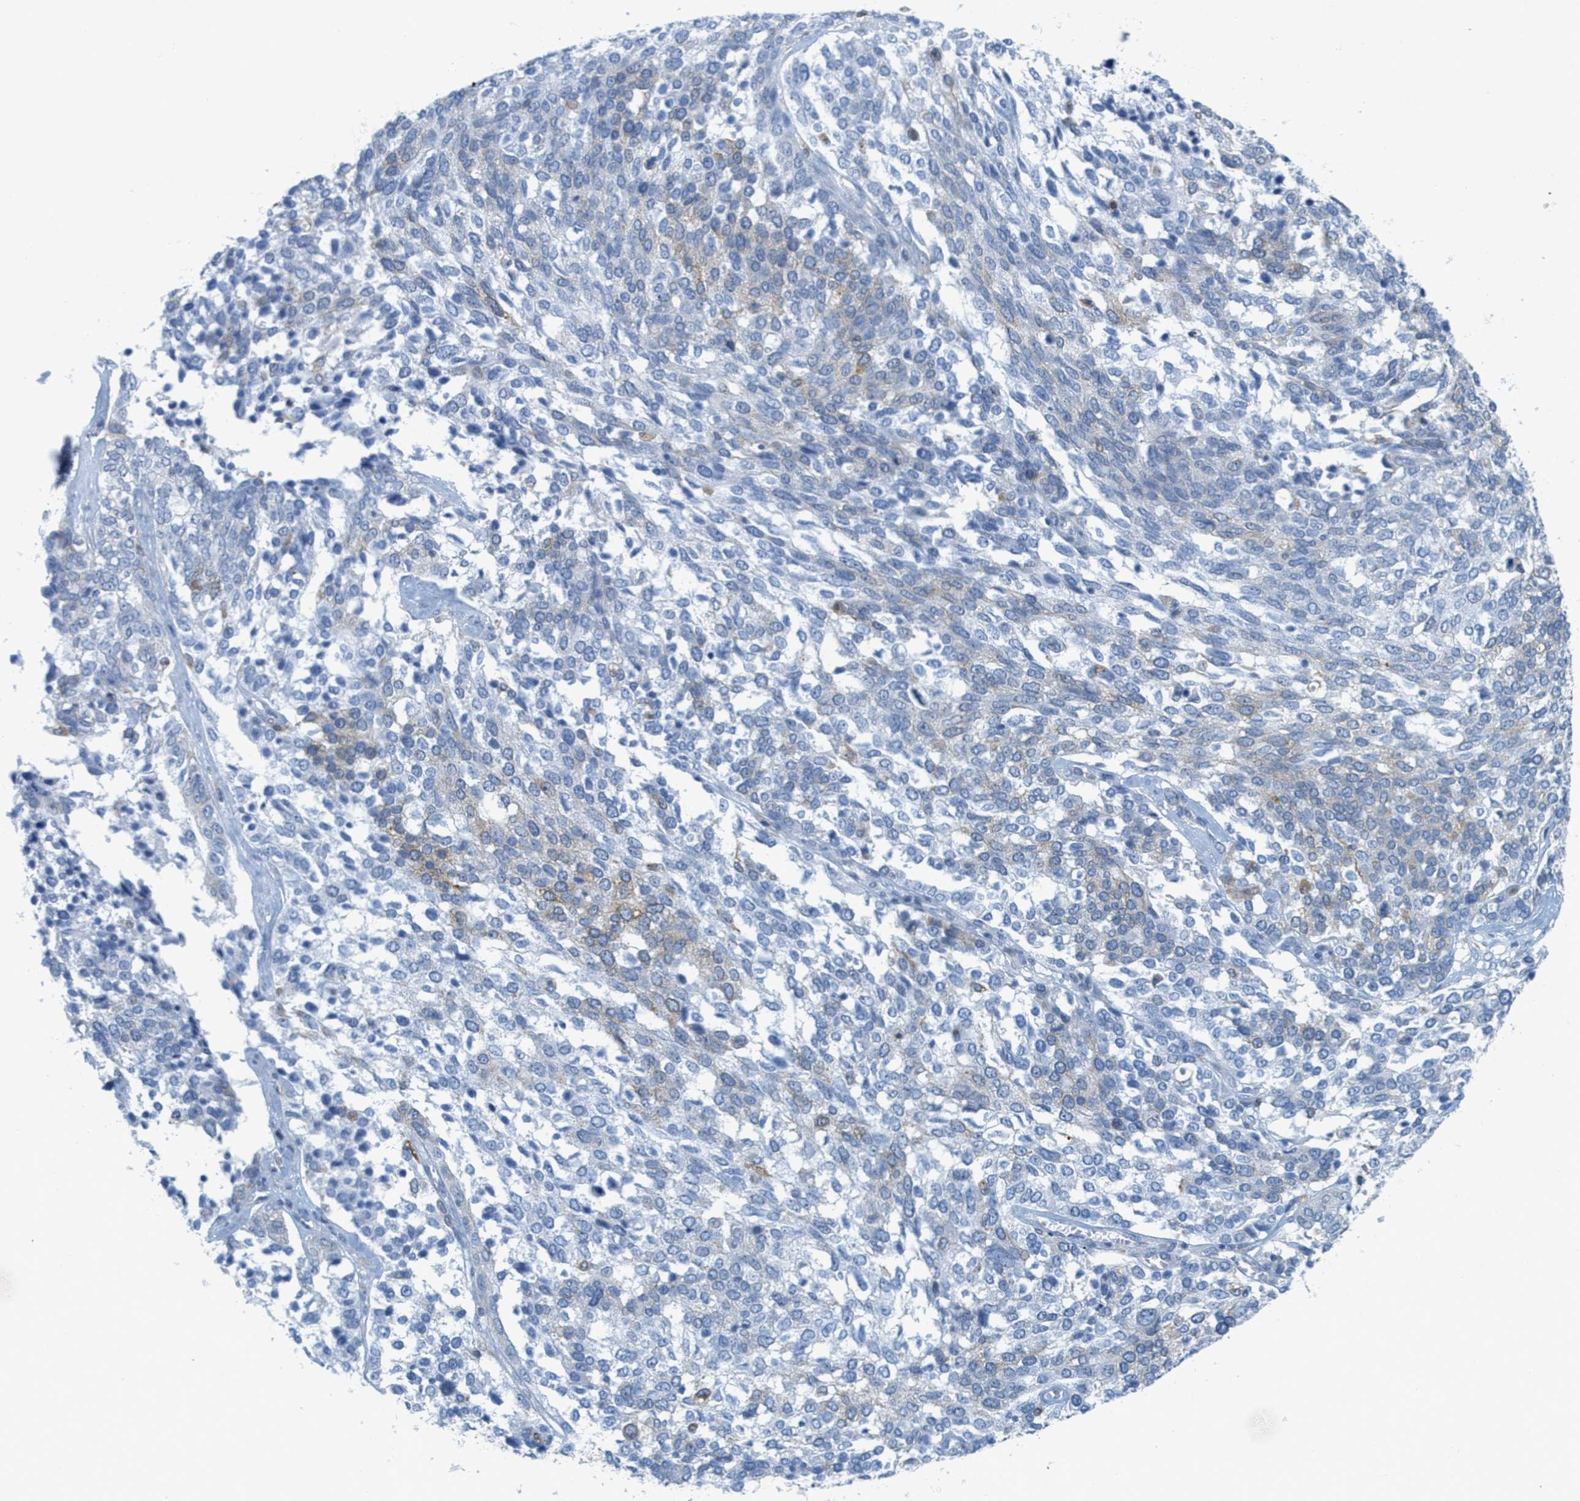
{"staining": {"intensity": "weak", "quantity": "<25%", "location": "cytoplasmic/membranous"}, "tissue": "ovarian cancer", "cell_type": "Tumor cells", "image_type": "cancer", "snomed": [{"axis": "morphology", "description": "Cystadenocarcinoma, serous, NOS"}, {"axis": "topography", "description": "Ovary"}], "caption": "Tumor cells are negative for protein expression in human ovarian serous cystadenocarcinoma. The staining is performed using DAB brown chromogen with nuclei counter-stained in using hematoxylin.", "gene": "TEX264", "patient": {"sex": "female", "age": 44}}